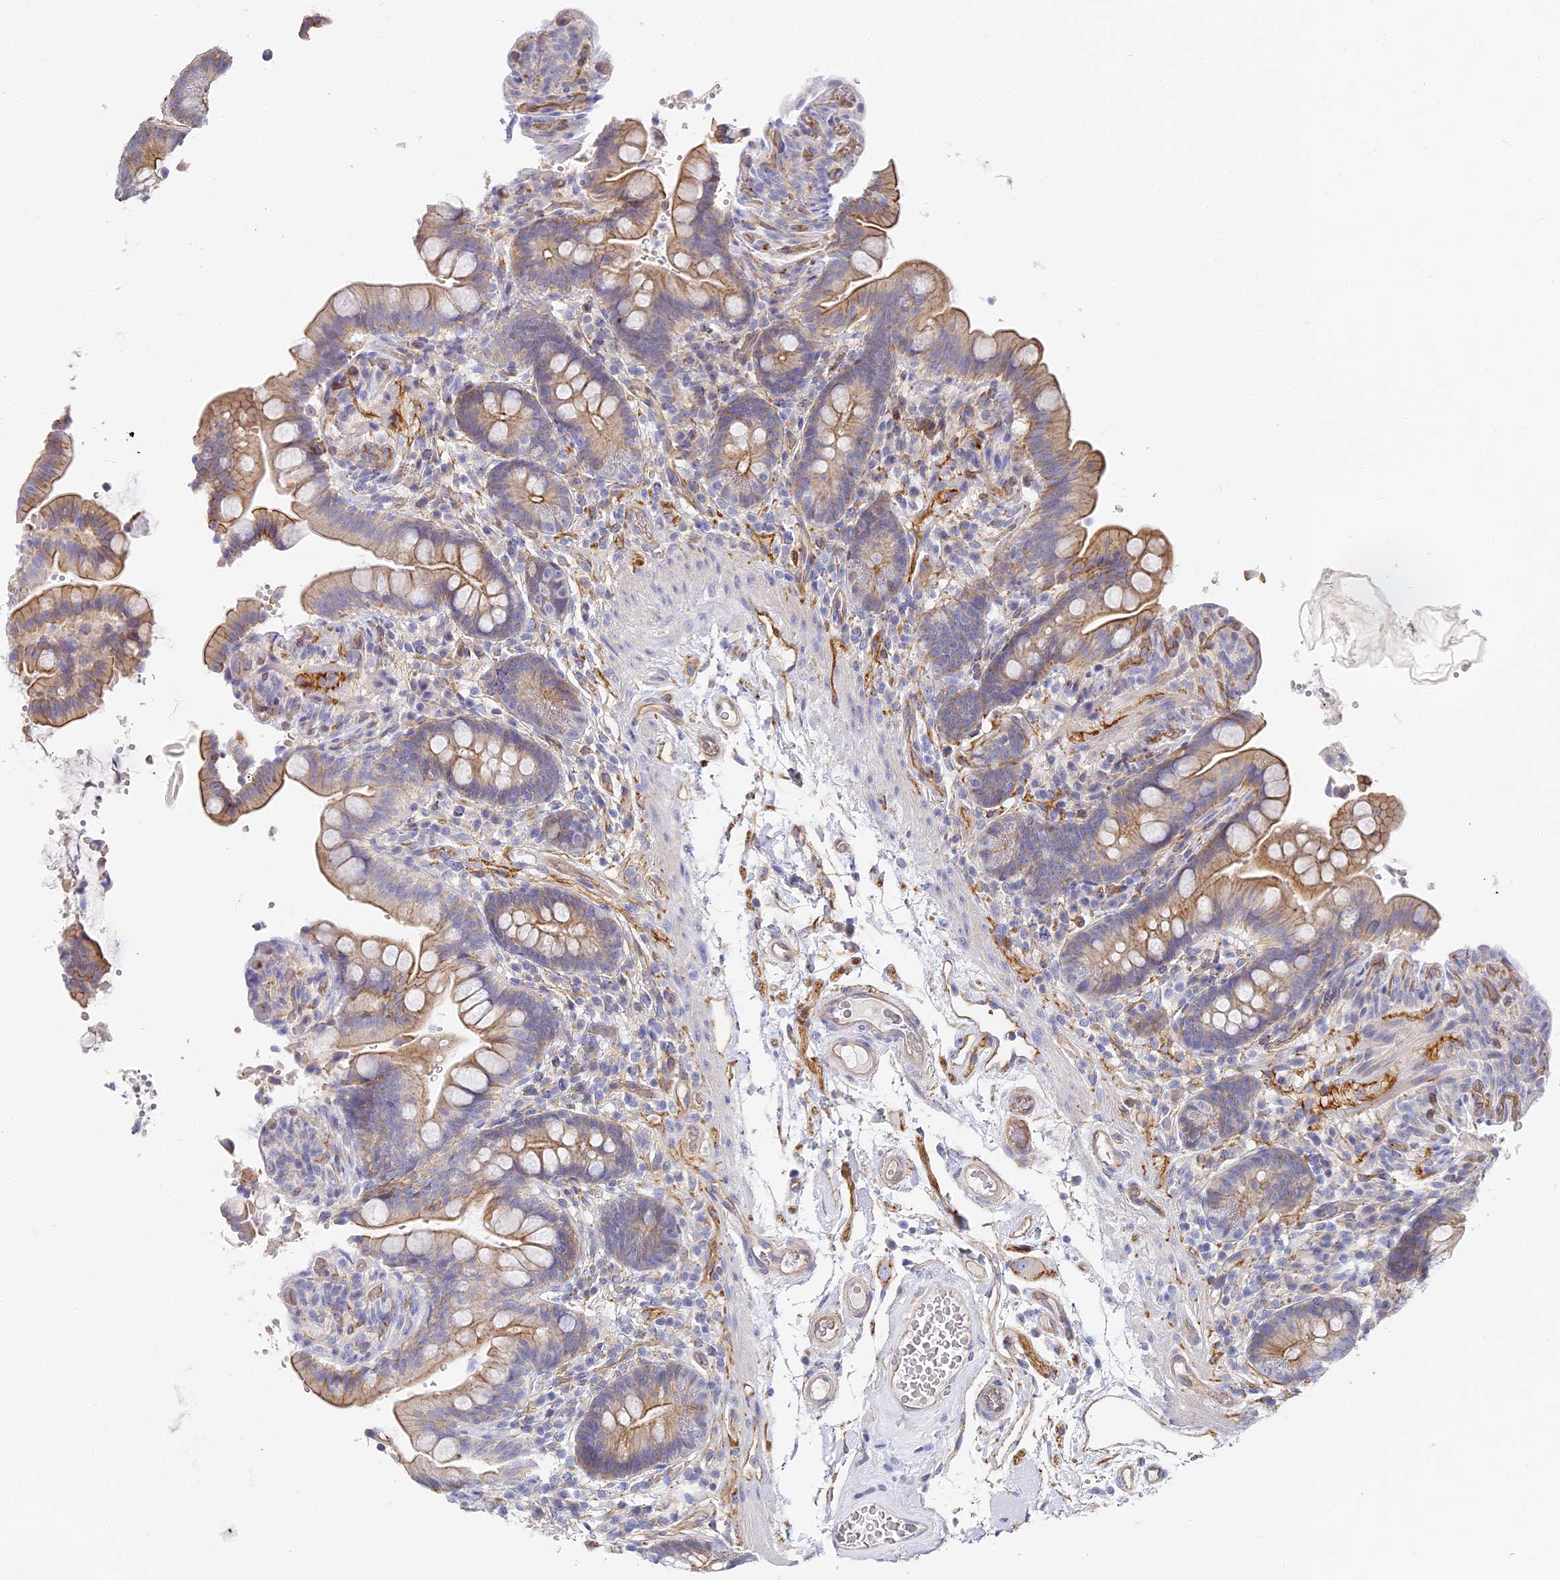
{"staining": {"intensity": "moderate", "quantity": ">75%", "location": "cytoplasmic/membranous"}, "tissue": "colon", "cell_type": "Endothelial cells", "image_type": "normal", "snomed": [{"axis": "morphology", "description": "Normal tissue, NOS"}, {"axis": "topography", "description": "Smooth muscle"}, {"axis": "topography", "description": "Colon"}], "caption": "Immunohistochemistry (DAB (3,3'-diaminobenzidine)) staining of unremarkable human colon exhibits moderate cytoplasmic/membranous protein expression in about >75% of endothelial cells. (brown staining indicates protein expression, while blue staining denotes nuclei).", "gene": "CCDC30", "patient": {"sex": "male", "age": 73}}